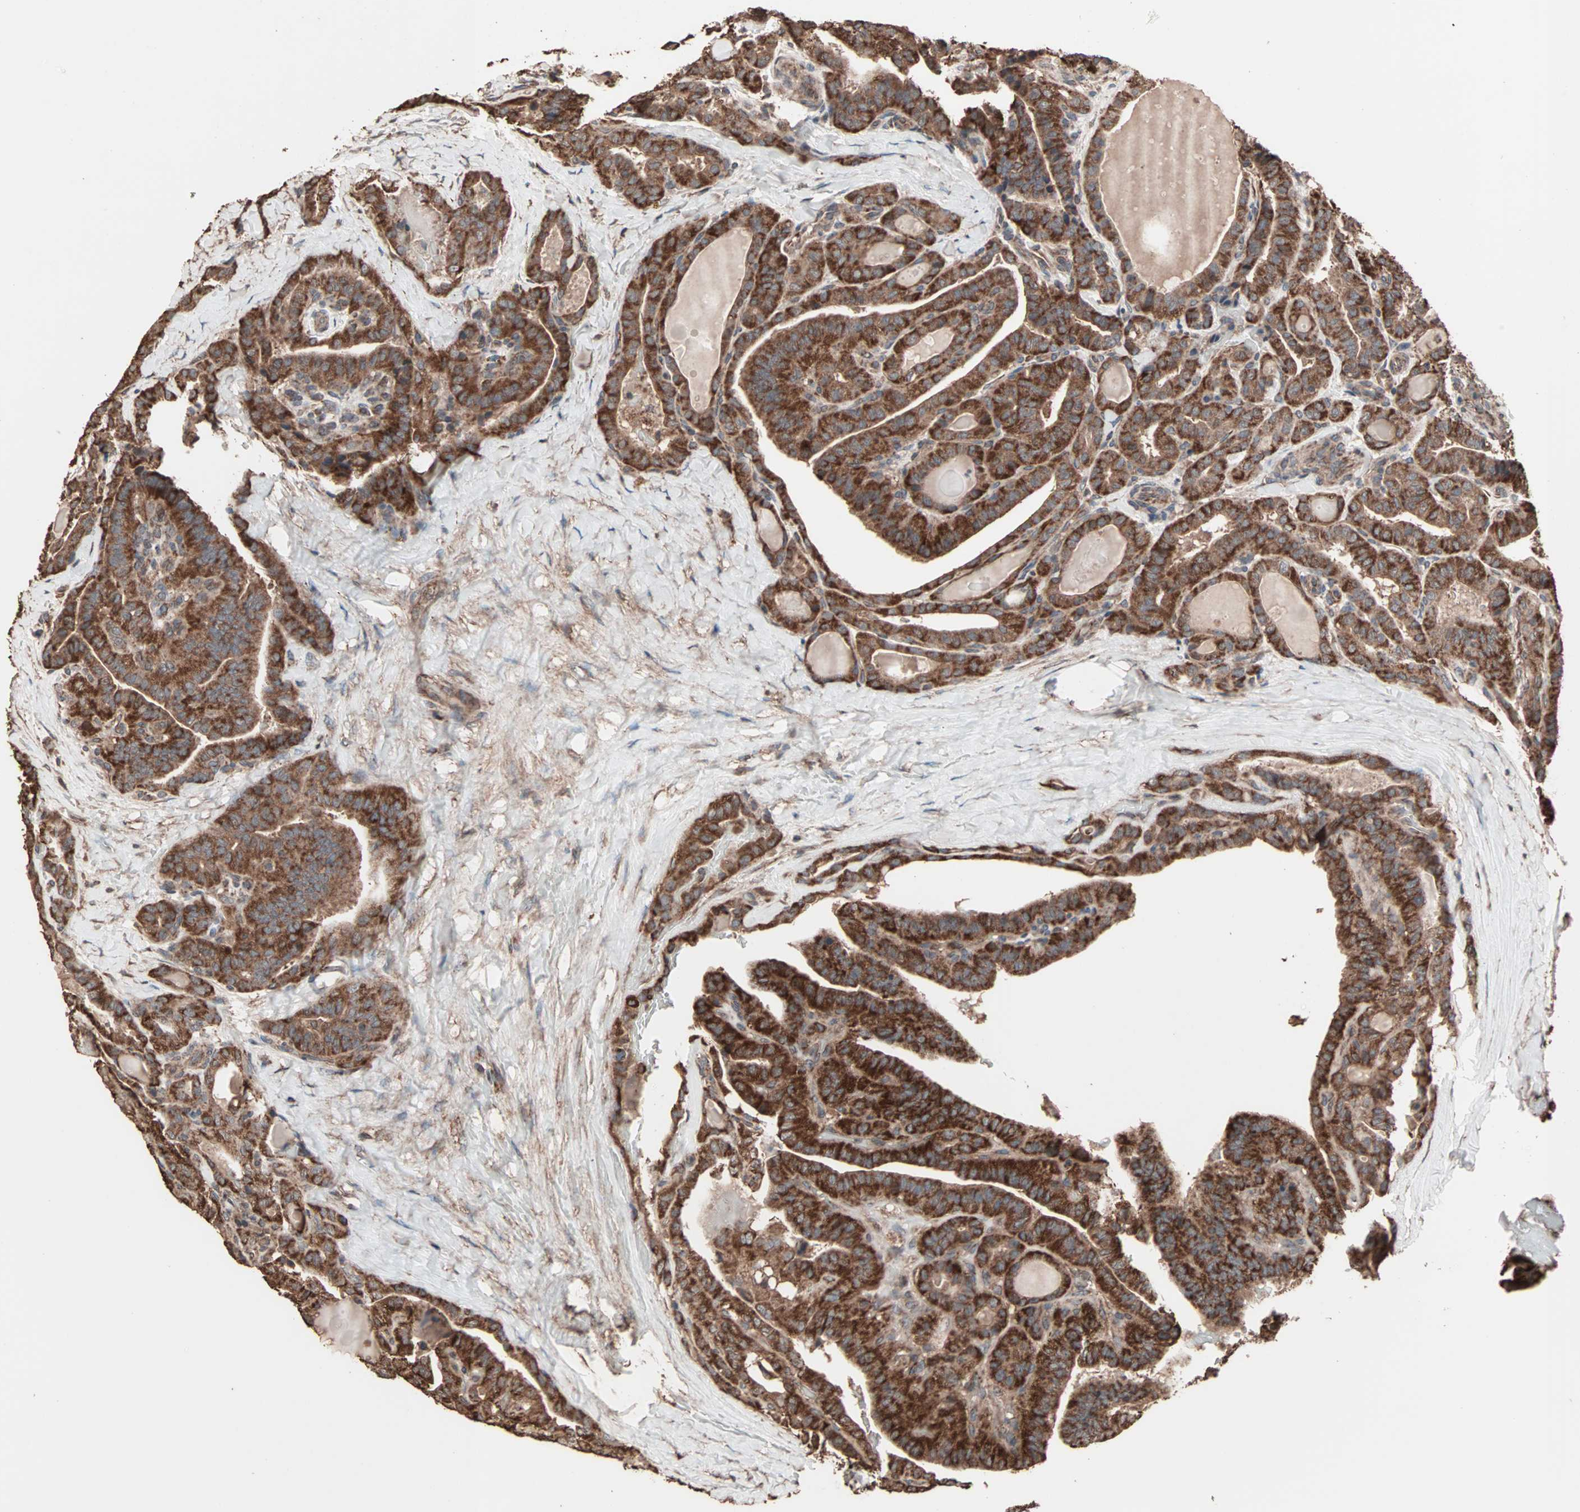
{"staining": {"intensity": "strong", "quantity": ">75%", "location": "cytoplasmic/membranous"}, "tissue": "thyroid cancer", "cell_type": "Tumor cells", "image_type": "cancer", "snomed": [{"axis": "morphology", "description": "Papillary adenocarcinoma, NOS"}, {"axis": "topography", "description": "Thyroid gland"}], "caption": "Protein expression analysis of human thyroid papillary adenocarcinoma reveals strong cytoplasmic/membranous staining in about >75% of tumor cells.", "gene": "MRPL2", "patient": {"sex": "male", "age": 77}}